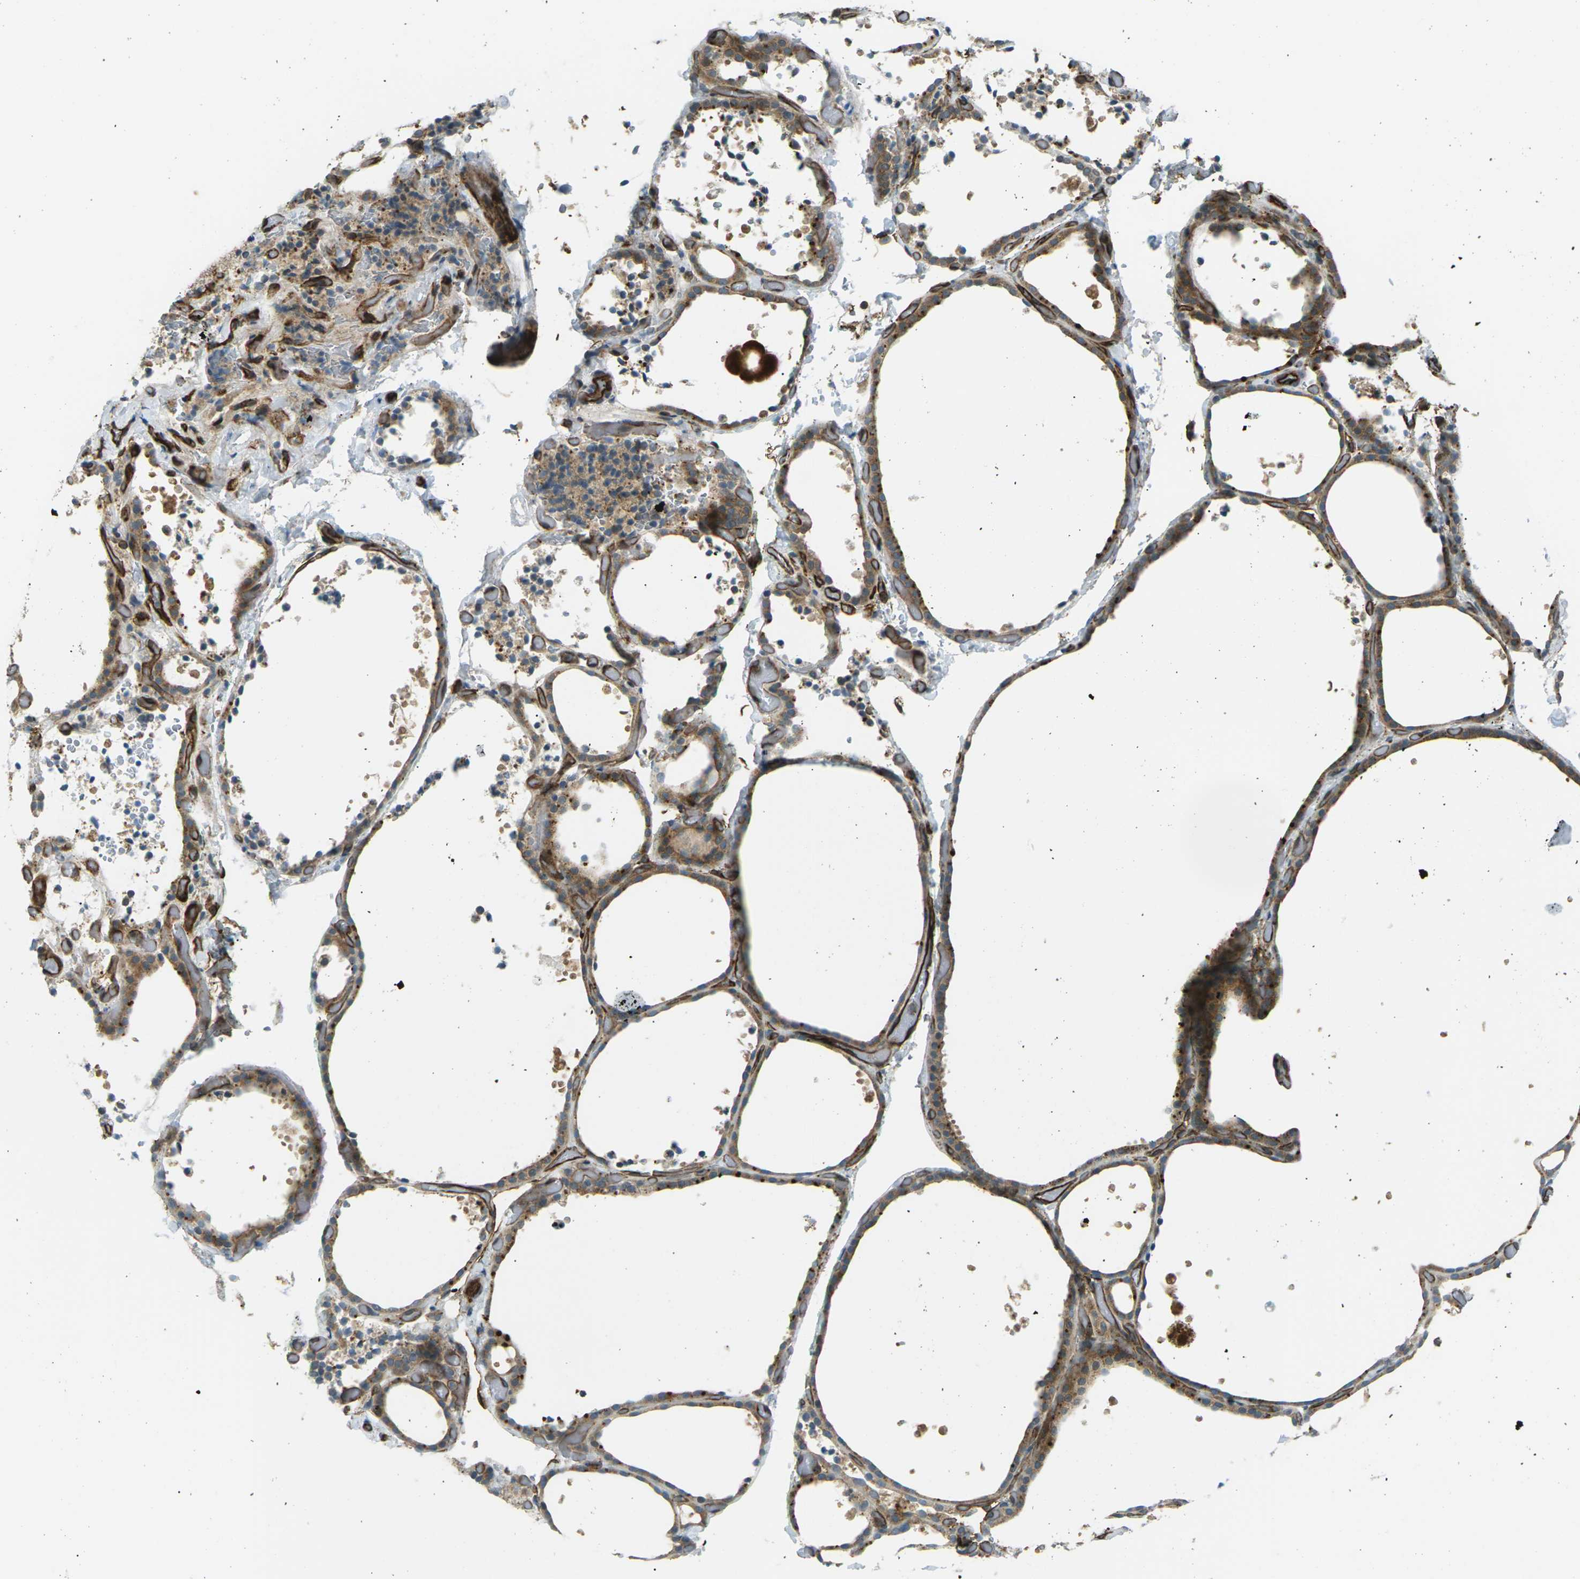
{"staining": {"intensity": "moderate", "quantity": ">75%", "location": "cytoplasmic/membranous"}, "tissue": "thyroid gland", "cell_type": "Glandular cells", "image_type": "normal", "snomed": [{"axis": "morphology", "description": "Normal tissue, NOS"}, {"axis": "topography", "description": "Thyroid gland"}], "caption": "Immunohistochemistry image of unremarkable thyroid gland: thyroid gland stained using immunohistochemistry demonstrates medium levels of moderate protein expression localized specifically in the cytoplasmic/membranous of glandular cells, appearing as a cytoplasmic/membranous brown color.", "gene": "S1PR1", "patient": {"sex": "female", "age": 44}}